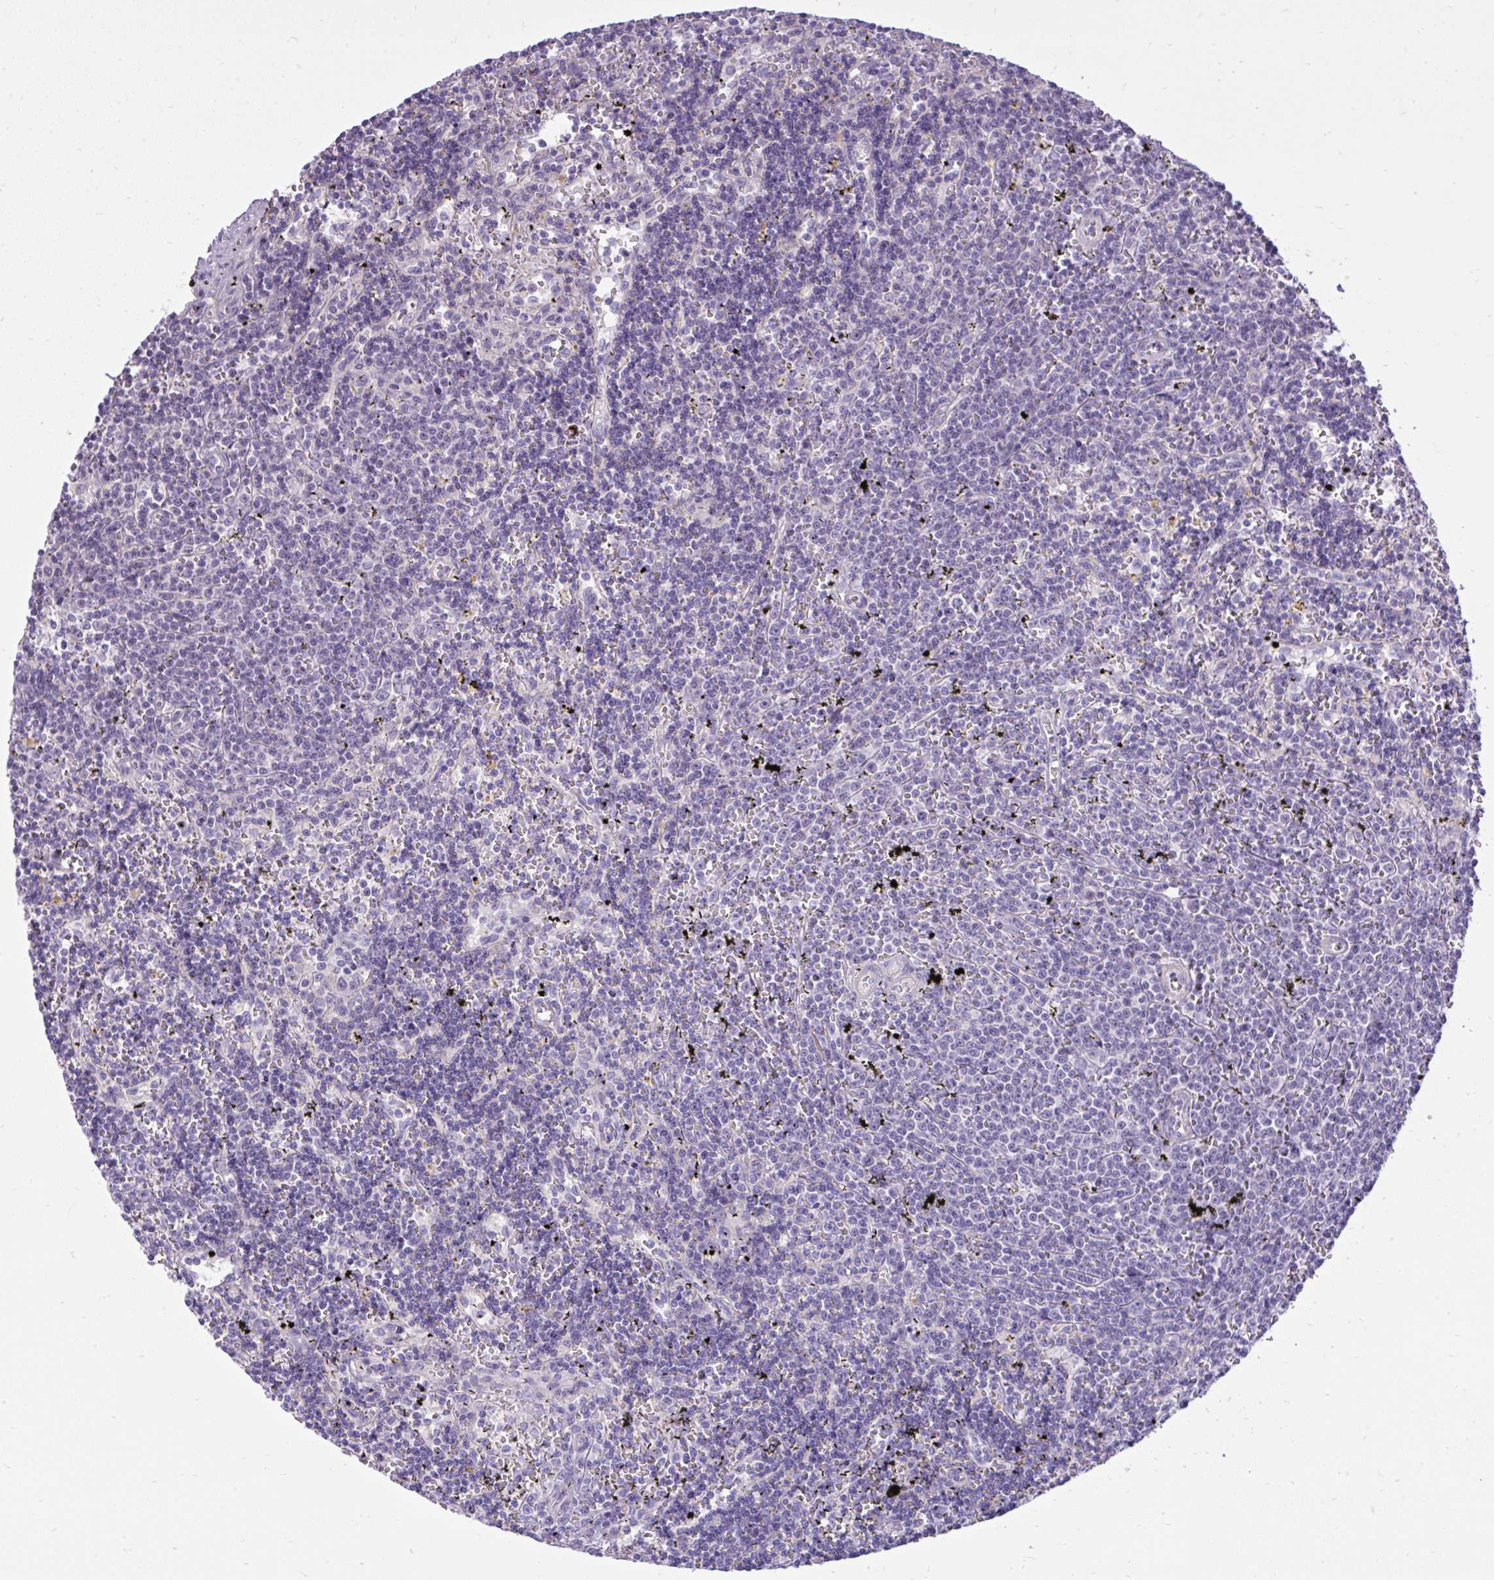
{"staining": {"intensity": "negative", "quantity": "none", "location": "none"}, "tissue": "lymphoma", "cell_type": "Tumor cells", "image_type": "cancer", "snomed": [{"axis": "morphology", "description": "Malignant lymphoma, non-Hodgkin's type, Low grade"}, {"axis": "topography", "description": "Spleen"}], "caption": "Immunohistochemistry (IHC) micrograph of low-grade malignant lymphoma, non-Hodgkin's type stained for a protein (brown), which demonstrates no staining in tumor cells. The staining is performed using DAB (3,3'-diaminobenzidine) brown chromogen with nuclei counter-stained in using hematoxylin.", "gene": "SPAG1", "patient": {"sex": "male", "age": 60}}